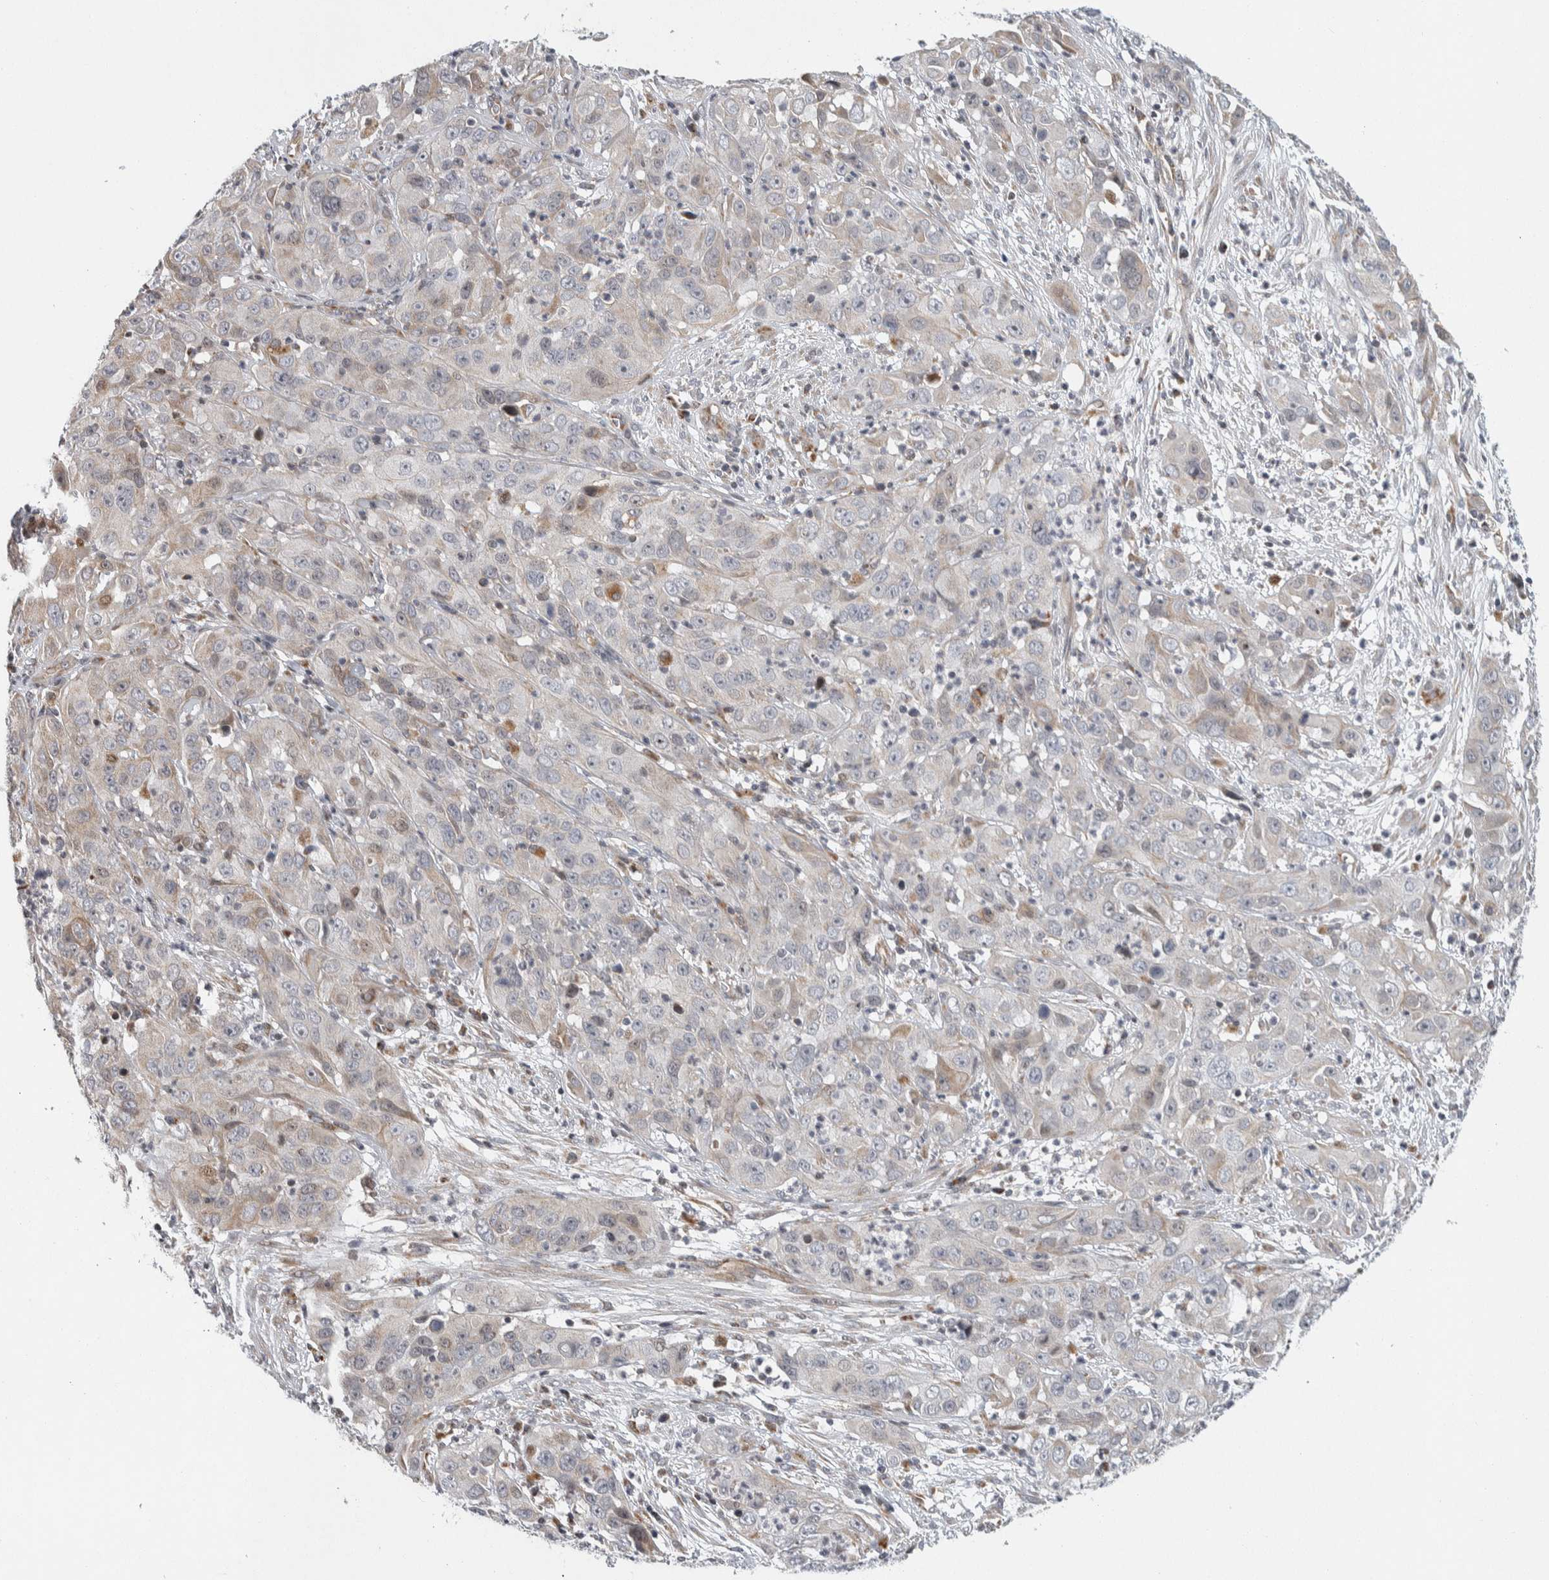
{"staining": {"intensity": "weak", "quantity": "<25%", "location": "cytoplasmic/membranous"}, "tissue": "cervical cancer", "cell_type": "Tumor cells", "image_type": "cancer", "snomed": [{"axis": "morphology", "description": "Squamous cell carcinoma, NOS"}, {"axis": "topography", "description": "Cervix"}], "caption": "The immunohistochemistry histopathology image has no significant expression in tumor cells of squamous cell carcinoma (cervical) tissue.", "gene": "AFP", "patient": {"sex": "female", "age": 32}}